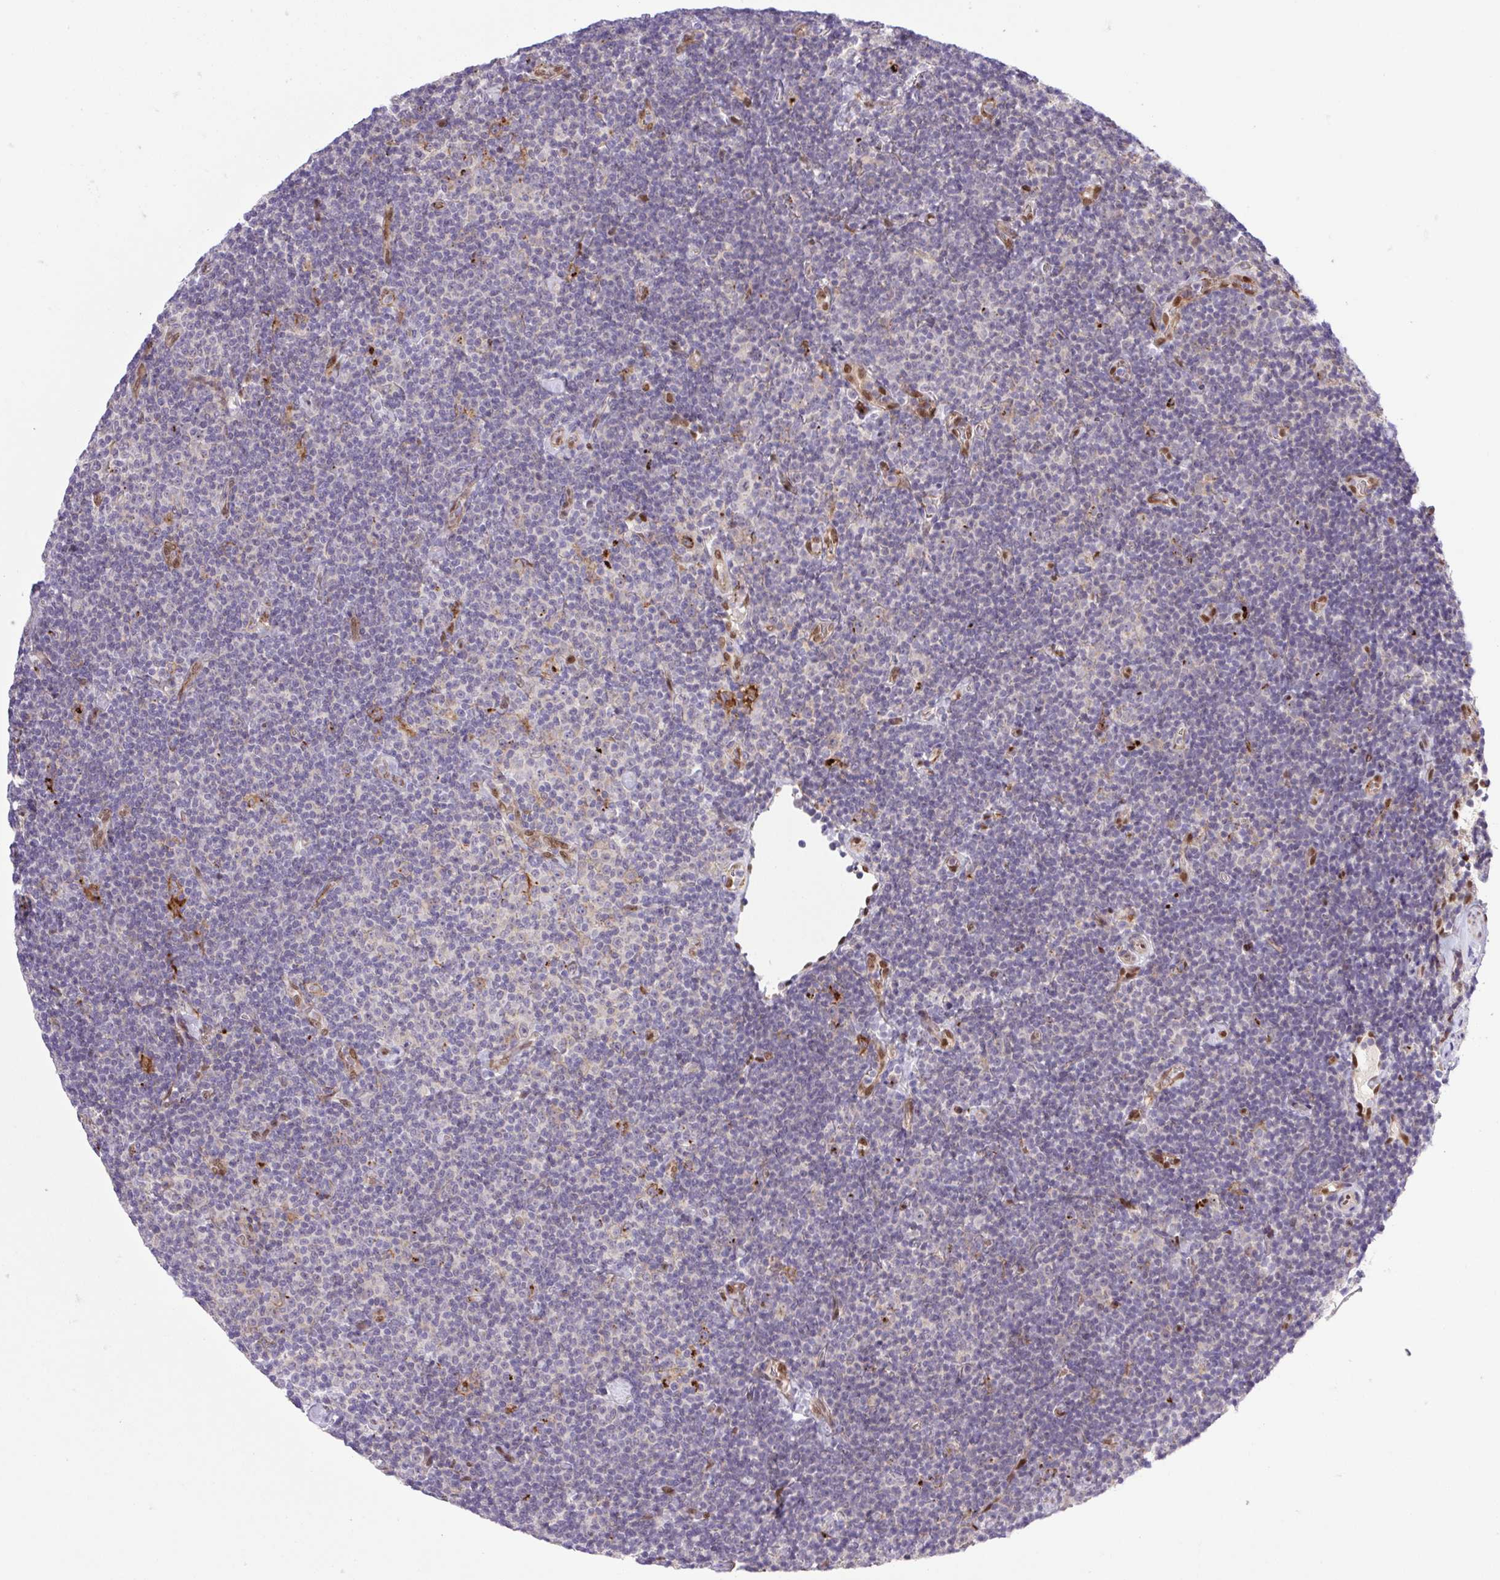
{"staining": {"intensity": "negative", "quantity": "none", "location": "none"}, "tissue": "lymphoma", "cell_type": "Tumor cells", "image_type": "cancer", "snomed": [{"axis": "morphology", "description": "Malignant lymphoma, non-Hodgkin's type, Low grade"}, {"axis": "topography", "description": "Lymph node"}], "caption": "A high-resolution micrograph shows immunohistochemistry (IHC) staining of lymphoma, which exhibits no significant expression in tumor cells.", "gene": "ERG", "patient": {"sex": "male", "age": 81}}